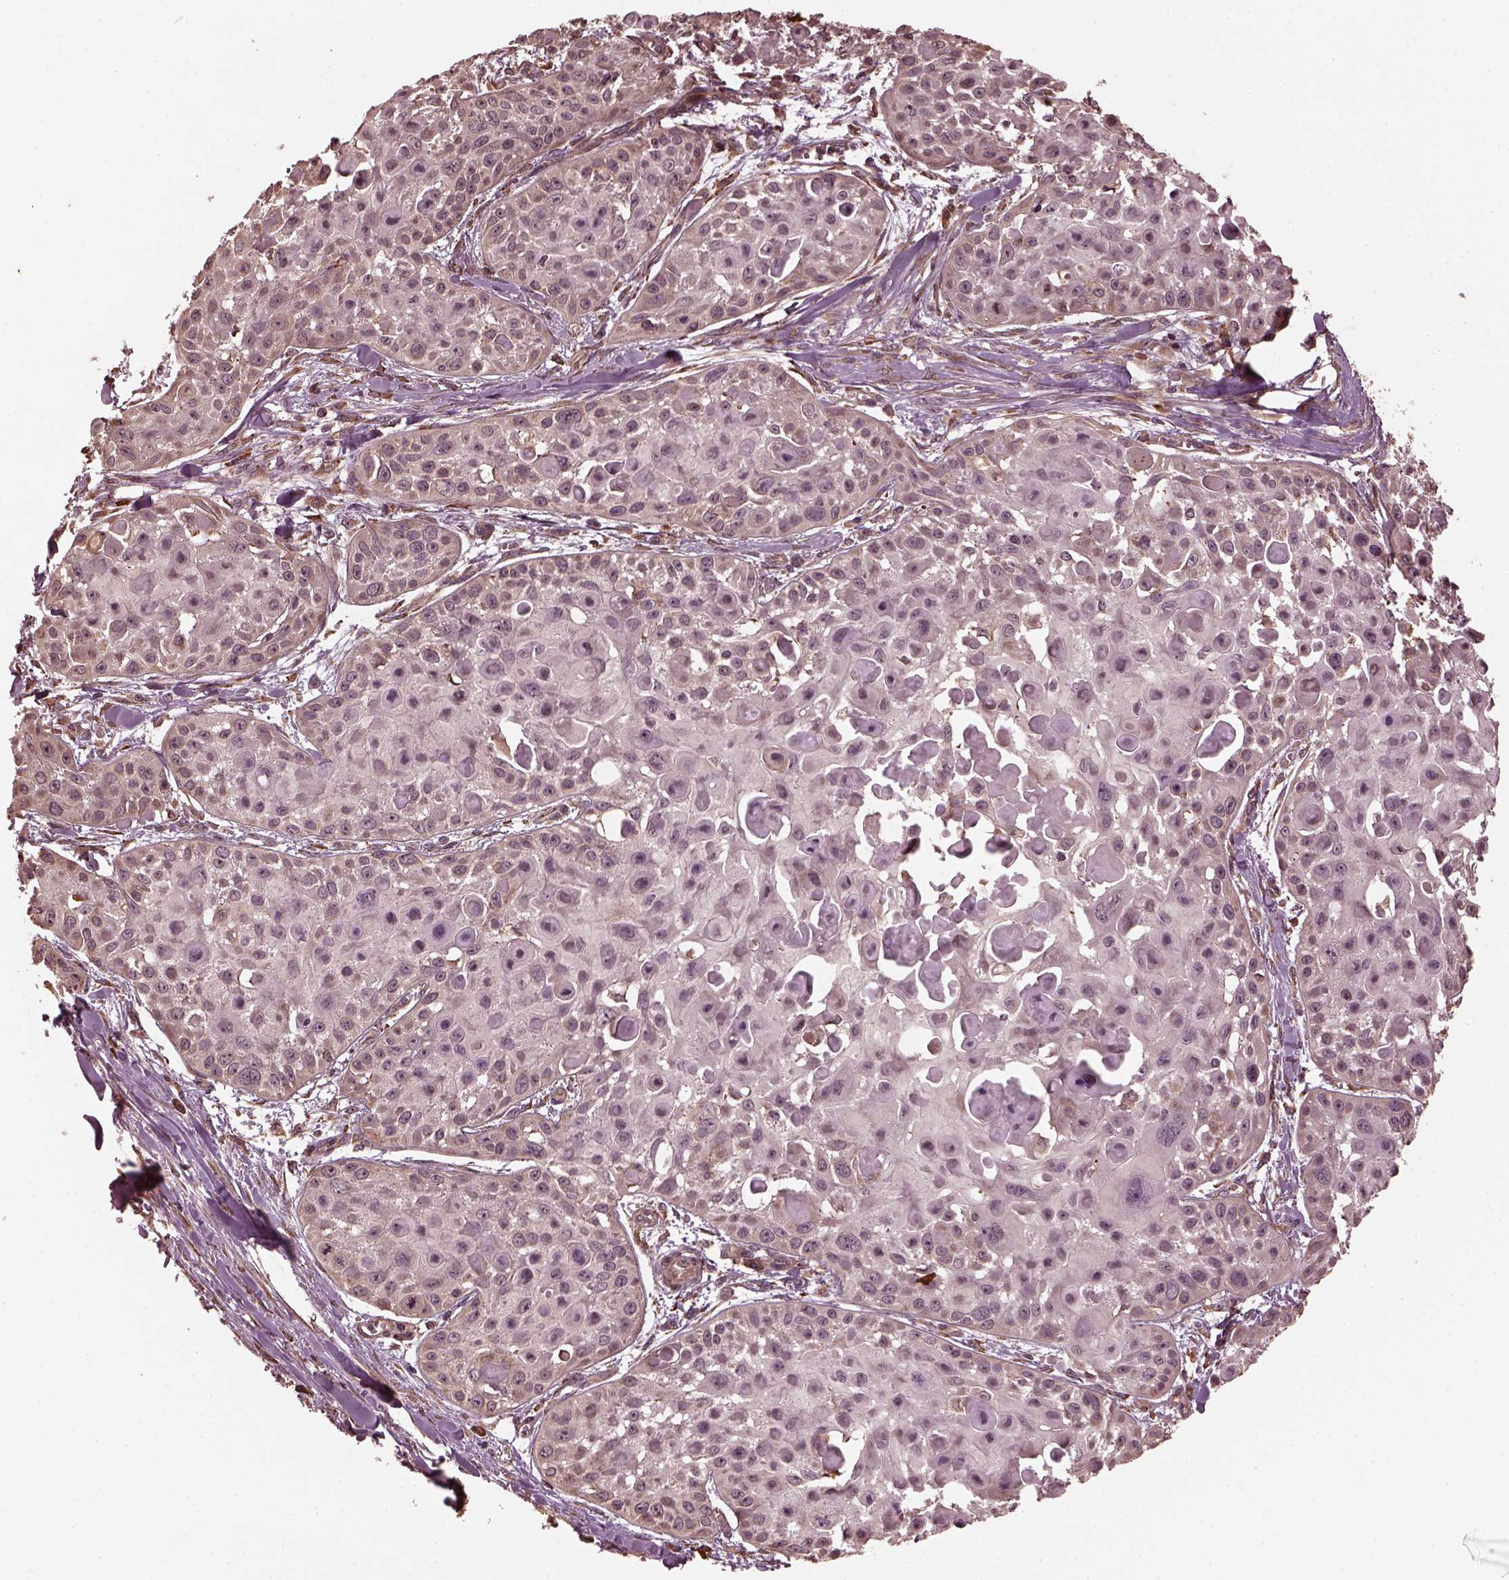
{"staining": {"intensity": "negative", "quantity": "none", "location": "none"}, "tissue": "skin cancer", "cell_type": "Tumor cells", "image_type": "cancer", "snomed": [{"axis": "morphology", "description": "Squamous cell carcinoma, NOS"}, {"axis": "topography", "description": "Skin"}, {"axis": "topography", "description": "Anal"}], "caption": "DAB immunohistochemical staining of human skin cancer displays no significant staining in tumor cells.", "gene": "ZNF292", "patient": {"sex": "female", "age": 75}}